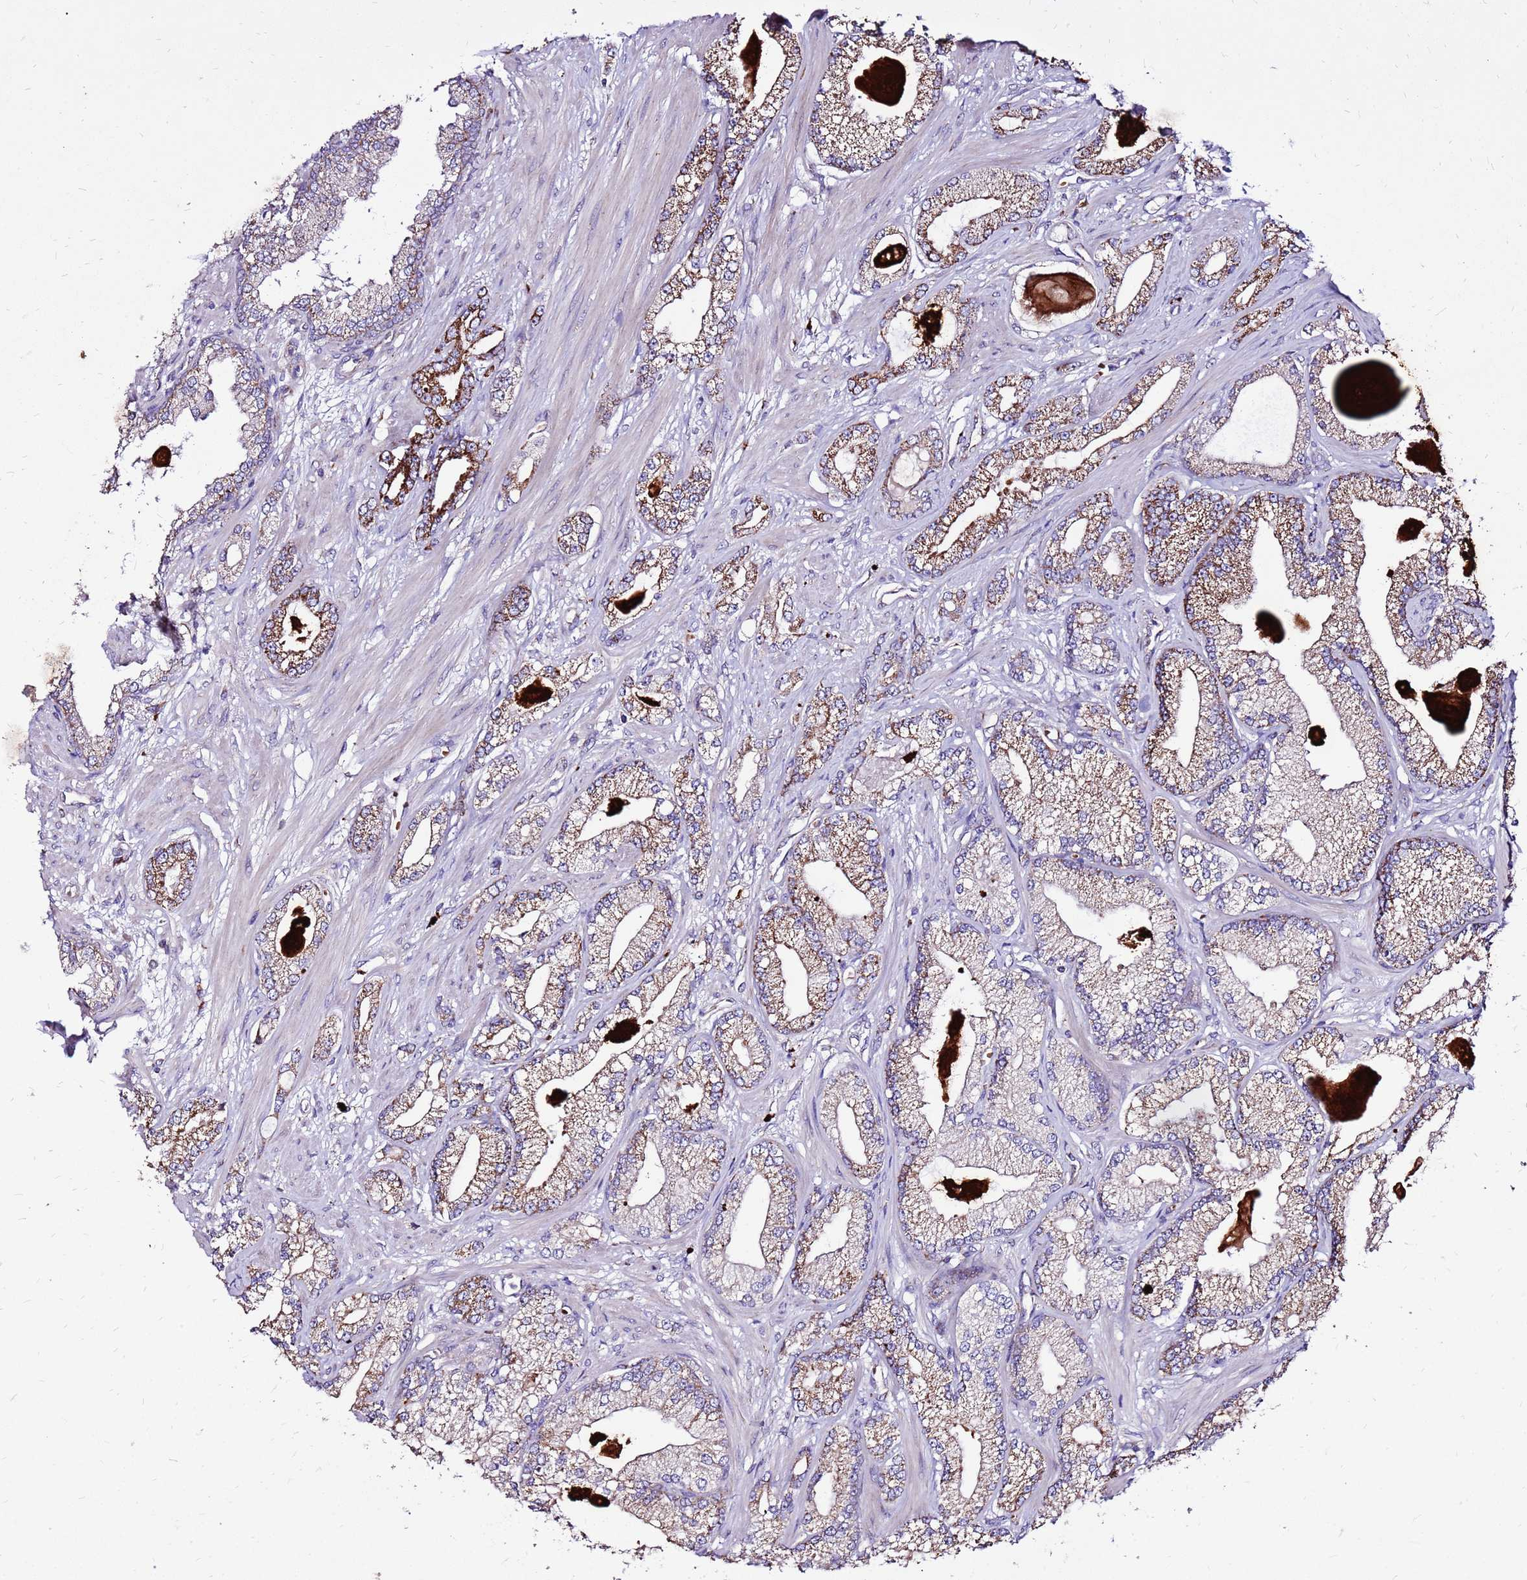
{"staining": {"intensity": "moderate", "quantity": "25%-75%", "location": "cytoplasmic/membranous"}, "tissue": "prostate cancer", "cell_type": "Tumor cells", "image_type": "cancer", "snomed": [{"axis": "morphology", "description": "Adenocarcinoma, Low grade"}, {"axis": "topography", "description": "Prostate"}], "caption": "Brown immunohistochemical staining in human prostate cancer (adenocarcinoma (low-grade)) reveals moderate cytoplasmic/membranous staining in about 25%-75% of tumor cells. (IHC, brightfield microscopy, high magnification).", "gene": "SPSB3", "patient": {"sex": "male", "age": 64}}